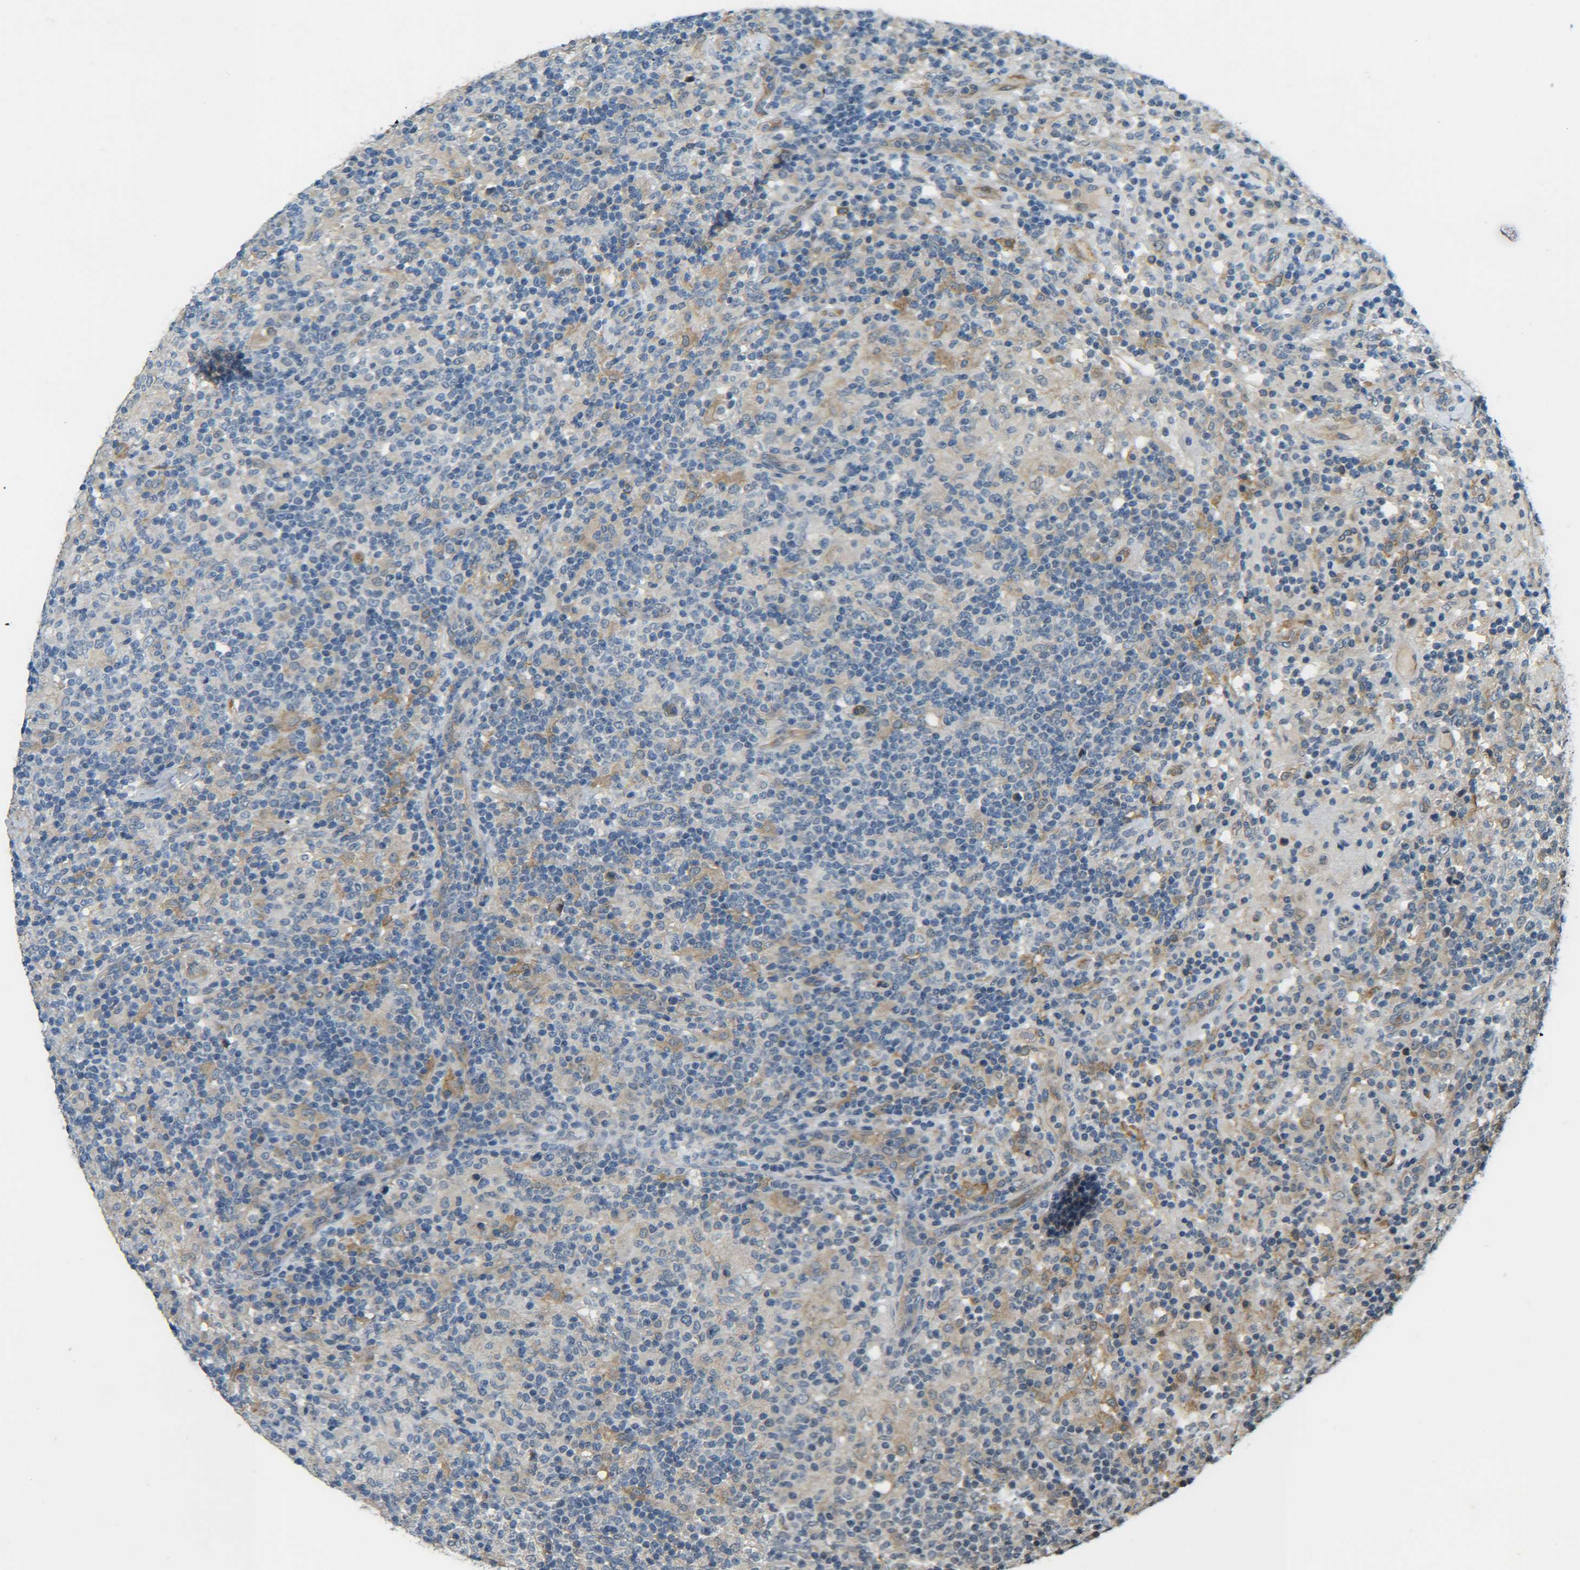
{"staining": {"intensity": "weak", "quantity": "25%-75%", "location": "cytoplasmic/membranous"}, "tissue": "lymphoma", "cell_type": "Tumor cells", "image_type": "cancer", "snomed": [{"axis": "morphology", "description": "Hodgkin's disease, NOS"}, {"axis": "topography", "description": "Lymph node"}], "caption": "Approximately 25%-75% of tumor cells in Hodgkin's disease display weak cytoplasmic/membranous protein staining as visualized by brown immunohistochemical staining.", "gene": "DAB2", "patient": {"sex": "male", "age": 70}}